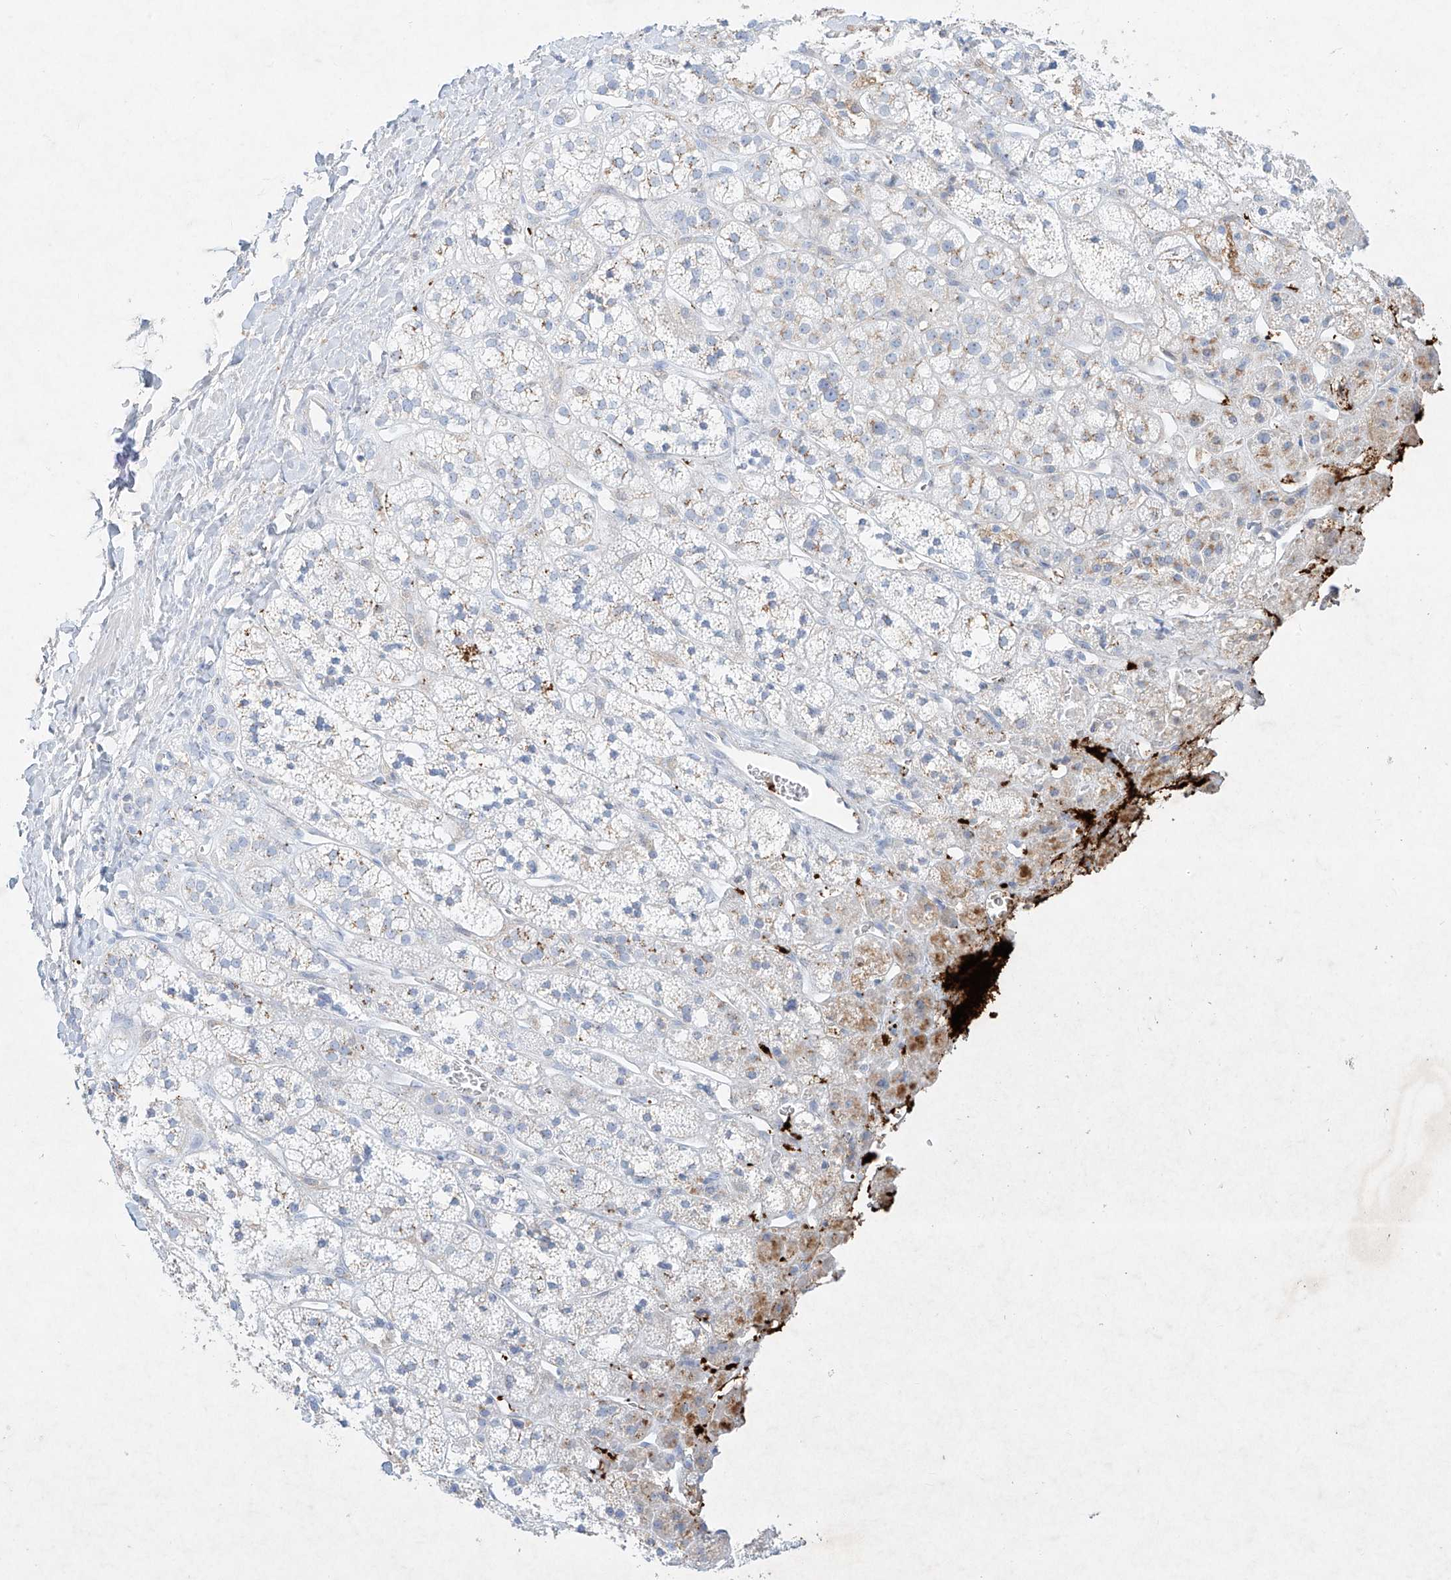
{"staining": {"intensity": "weak", "quantity": "<25%", "location": "cytoplasmic/membranous"}, "tissue": "adrenal gland", "cell_type": "Glandular cells", "image_type": "normal", "snomed": [{"axis": "morphology", "description": "Normal tissue, NOS"}, {"axis": "topography", "description": "Adrenal gland"}], "caption": "Human adrenal gland stained for a protein using IHC reveals no expression in glandular cells.", "gene": "PLEK", "patient": {"sex": "male", "age": 56}}